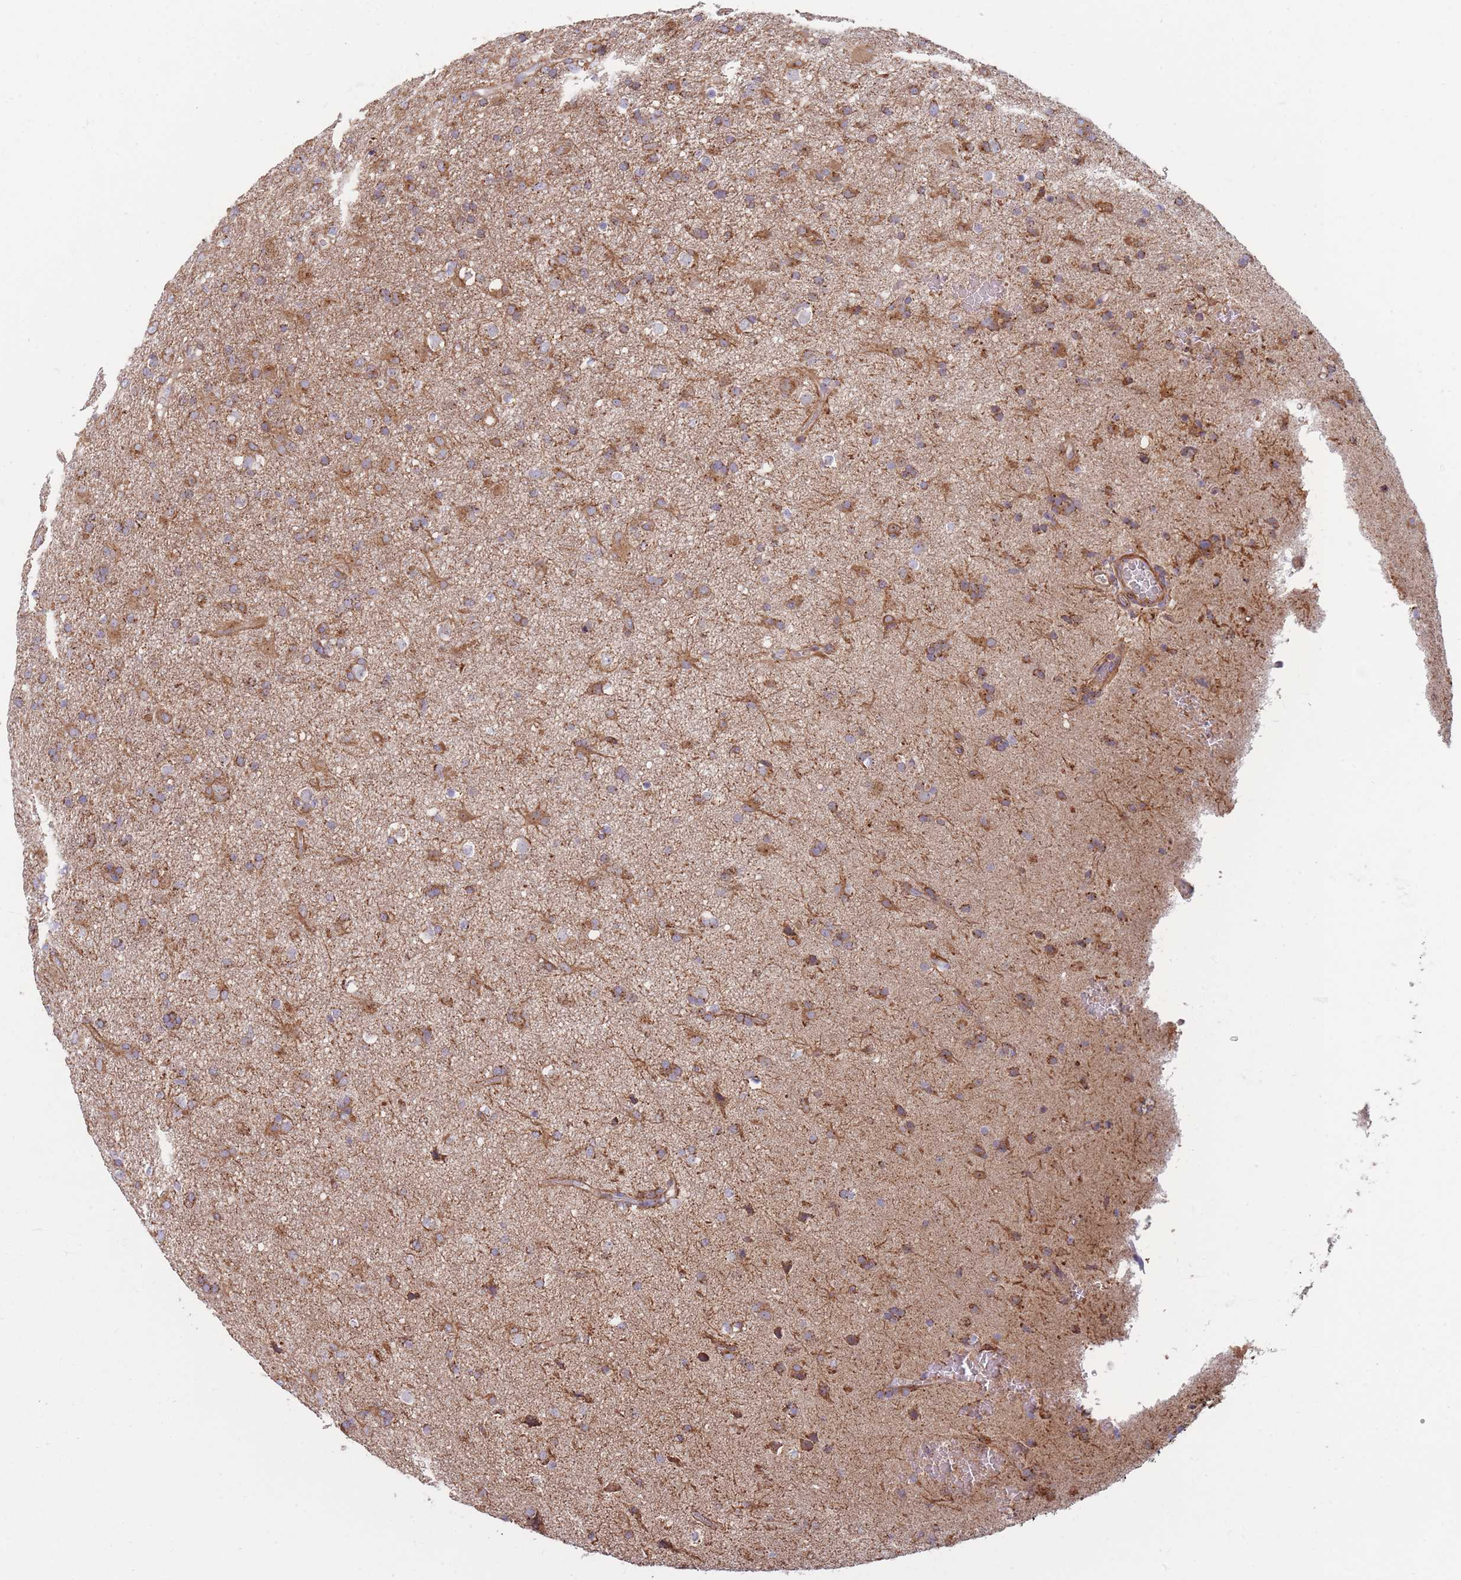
{"staining": {"intensity": "moderate", "quantity": ">75%", "location": "cytoplasmic/membranous"}, "tissue": "glioma", "cell_type": "Tumor cells", "image_type": "cancer", "snomed": [{"axis": "morphology", "description": "Glioma, malignant, Low grade"}, {"axis": "topography", "description": "Brain"}], "caption": "Protein analysis of low-grade glioma (malignant) tissue reveals moderate cytoplasmic/membranous positivity in about >75% of tumor cells. The protein is stained brown, and the nuclei are stained in blue (DAB IHC with brightfield microscopy, high magnification).", "gene": "KIF16B", "patient": {"sex": "male", "age": 65}}